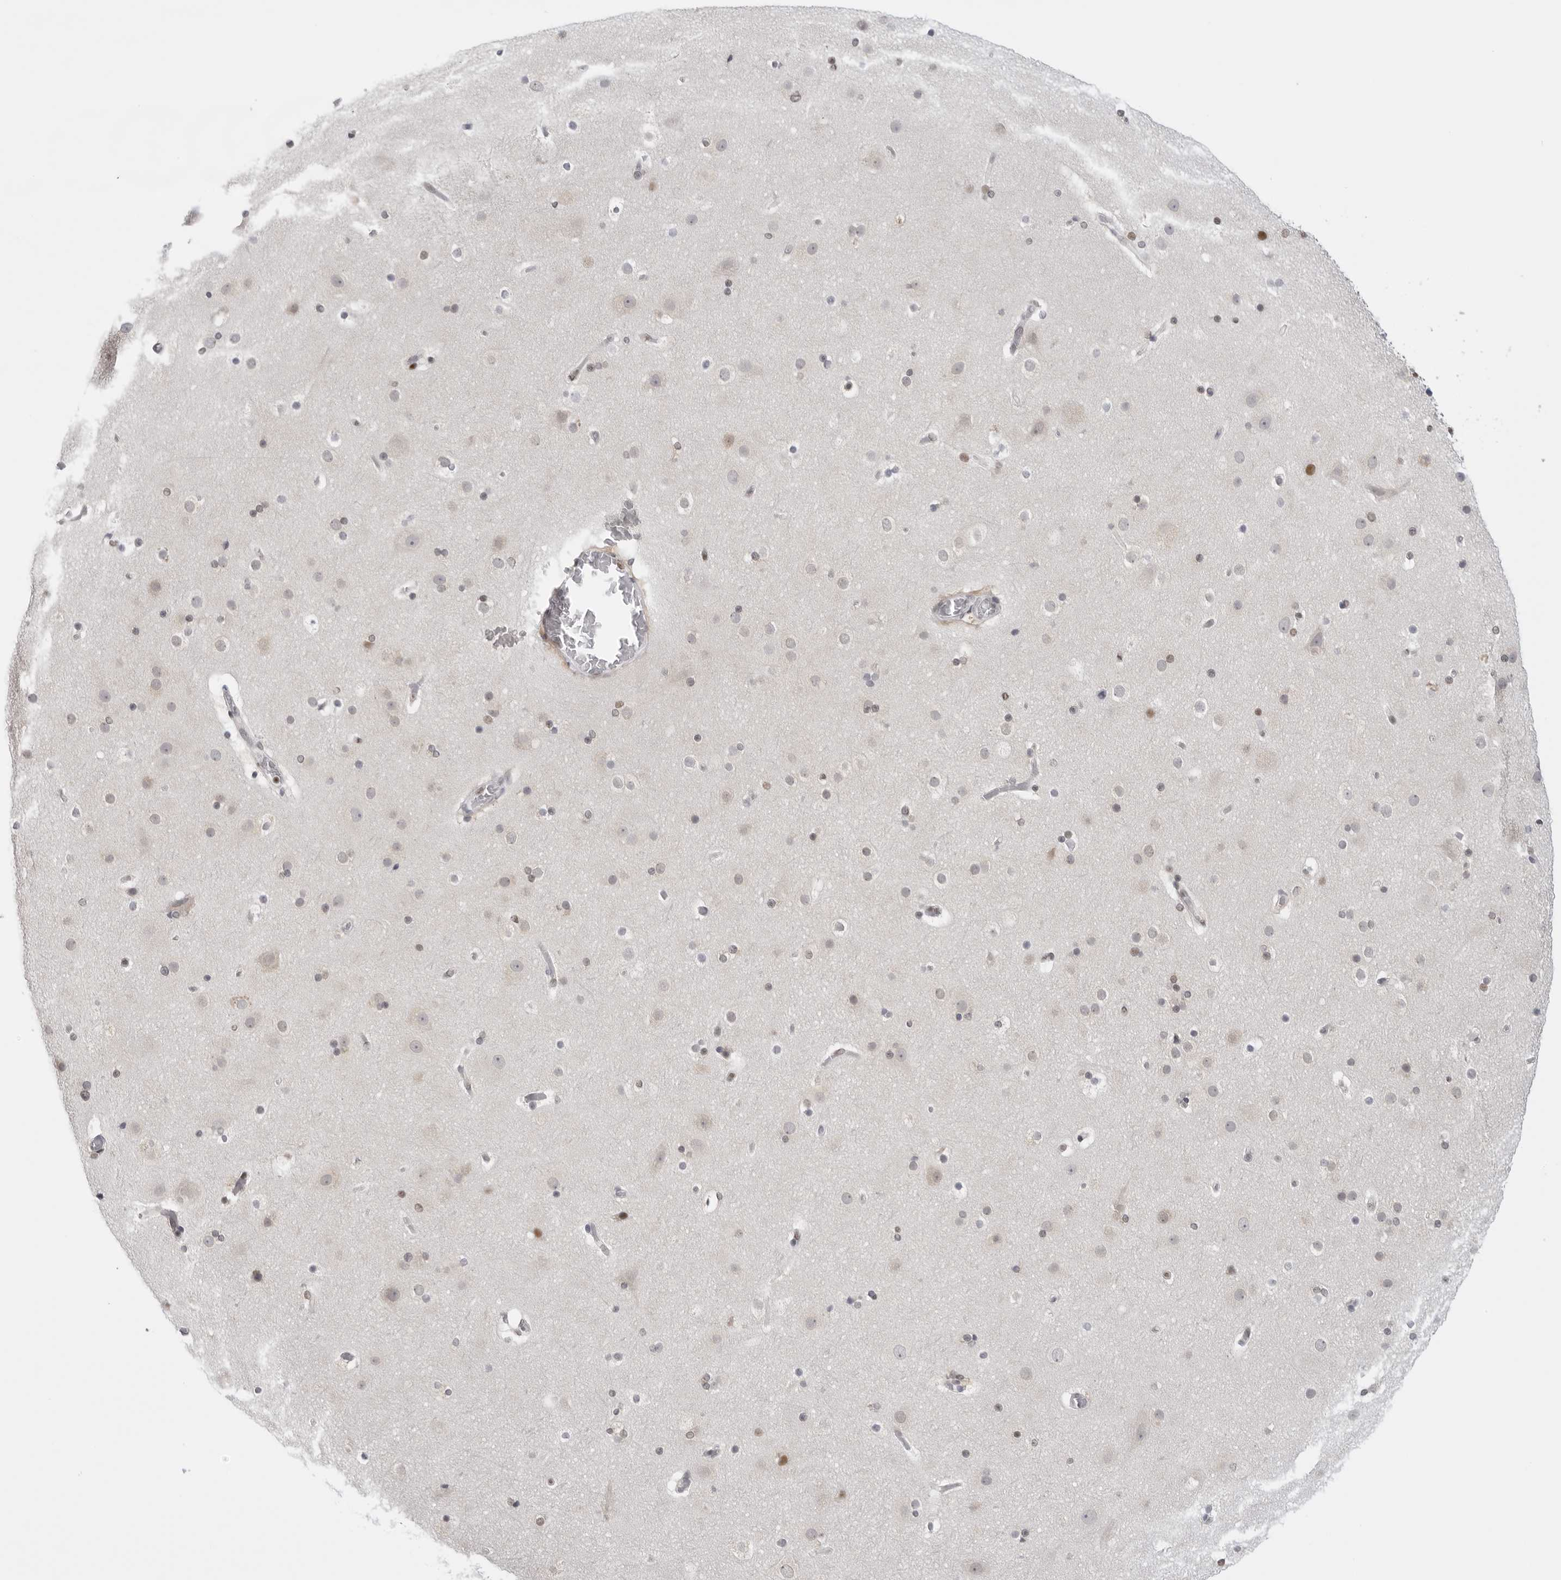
{"staining": {"intensity": "weak", "quantity": "<25%", "location": "nuclear"}, "tissue": "cerebral cortex", "cell_type": "Endothelial cells", "image_type": "normal", "snomed": [{"axis": "morphology", "description": "Normal tissue, NOS"}, {"axis": "topography", "description": "Cerebral cortex"}], "caption": "IHC image of benign human cerebral cortex stained for a protein (brown), which exhibits no positivity in endothelial cells.", "gene": "RPA2", "patient": {"sex": "male", "age": 57}}